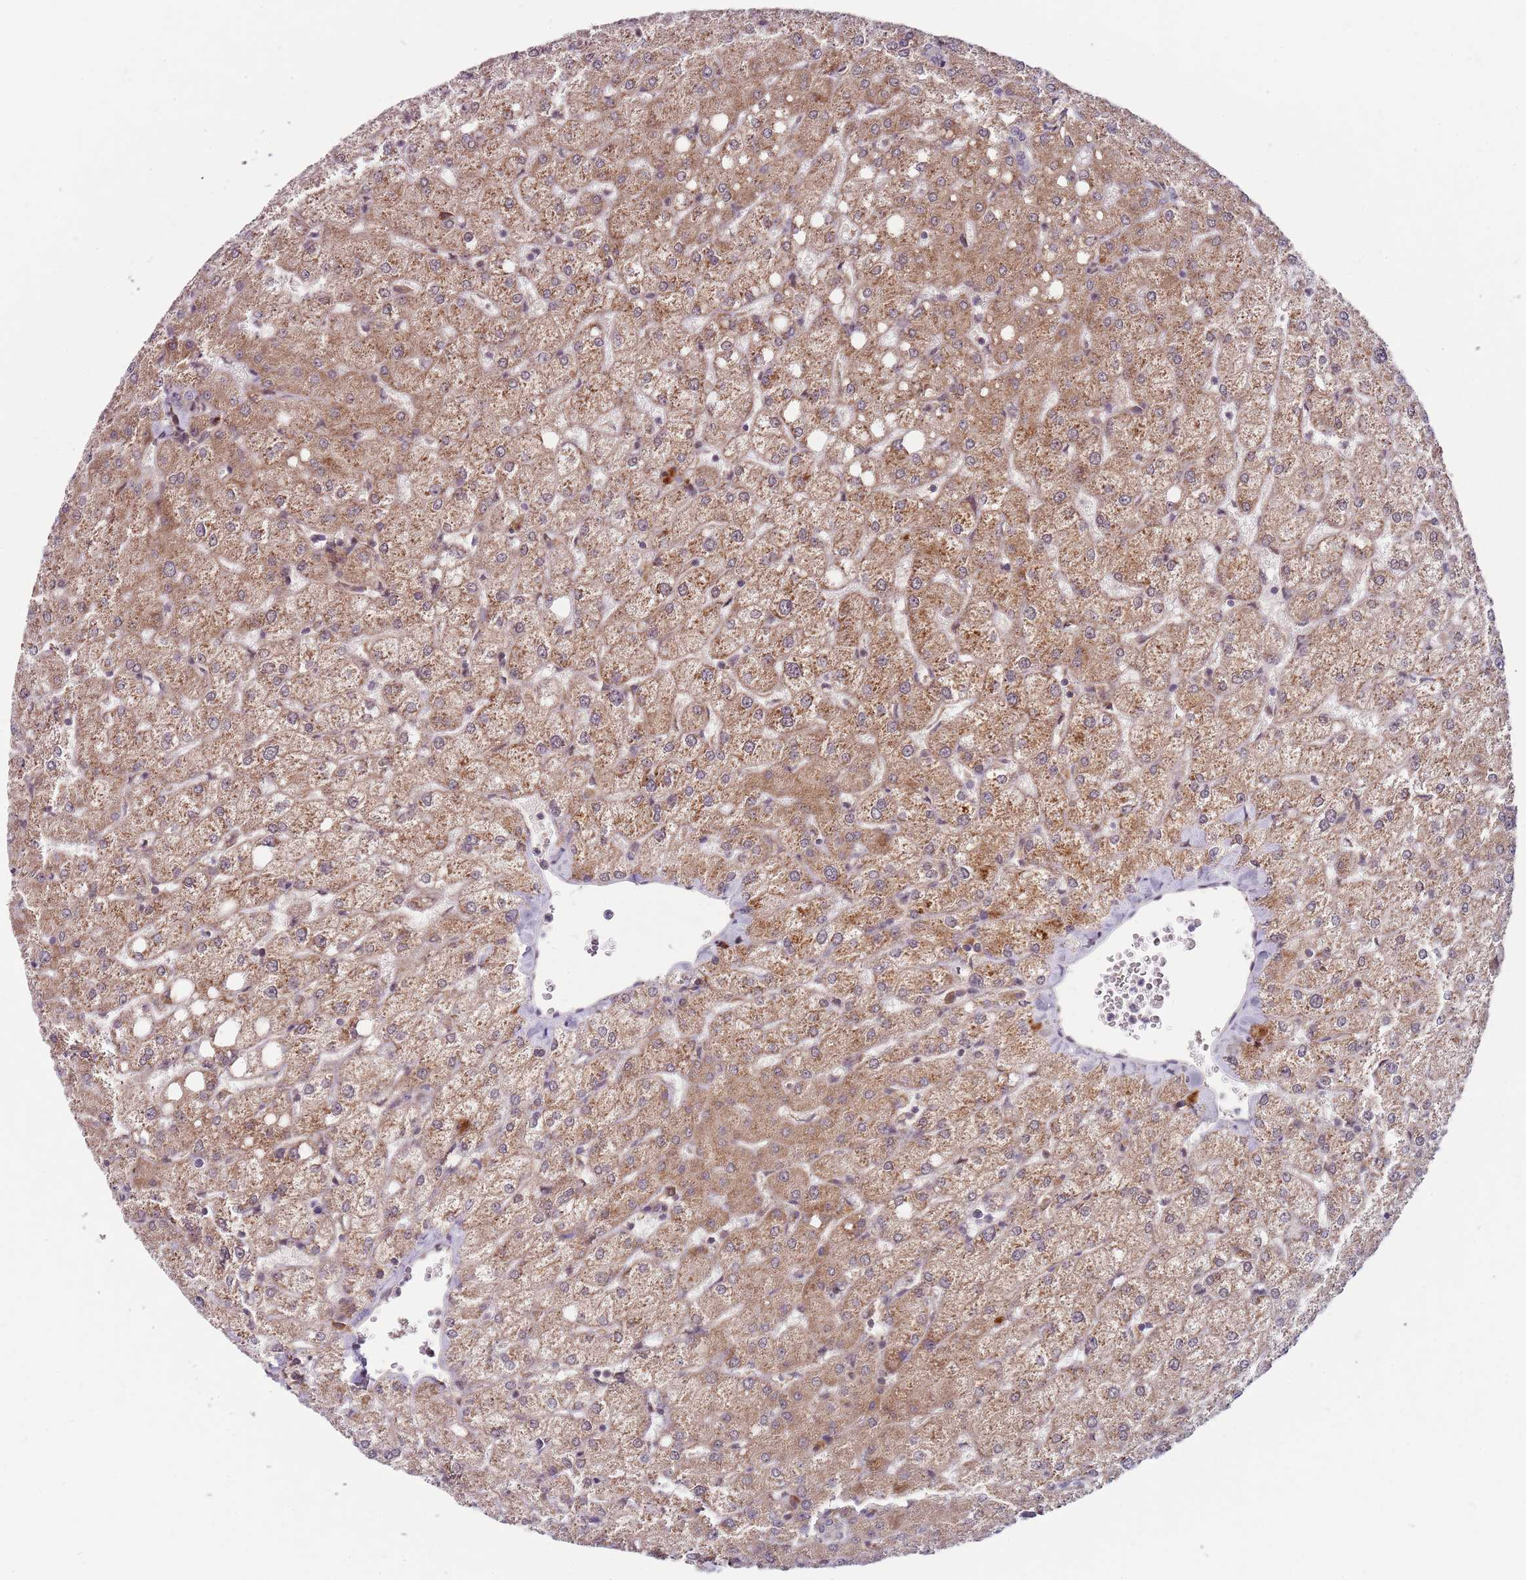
{"staining": {"intensity": "negative", "quantity": "none", "location": "none"}, "tissue": "liver", "cell_type": "Cholangiocytes", "image_type": "normal", "snomed": [{"axis": "morphology", "description": "Normal tissue, NOS"}, {"axis": "topography", "description": "Liver"}], "caption": "An IHC micrograph of benign liver is shown. There is no staining in cholangiocytes of liver.", "gene": "FBXL22", "patient": {"sex": "female", "age": 54}}